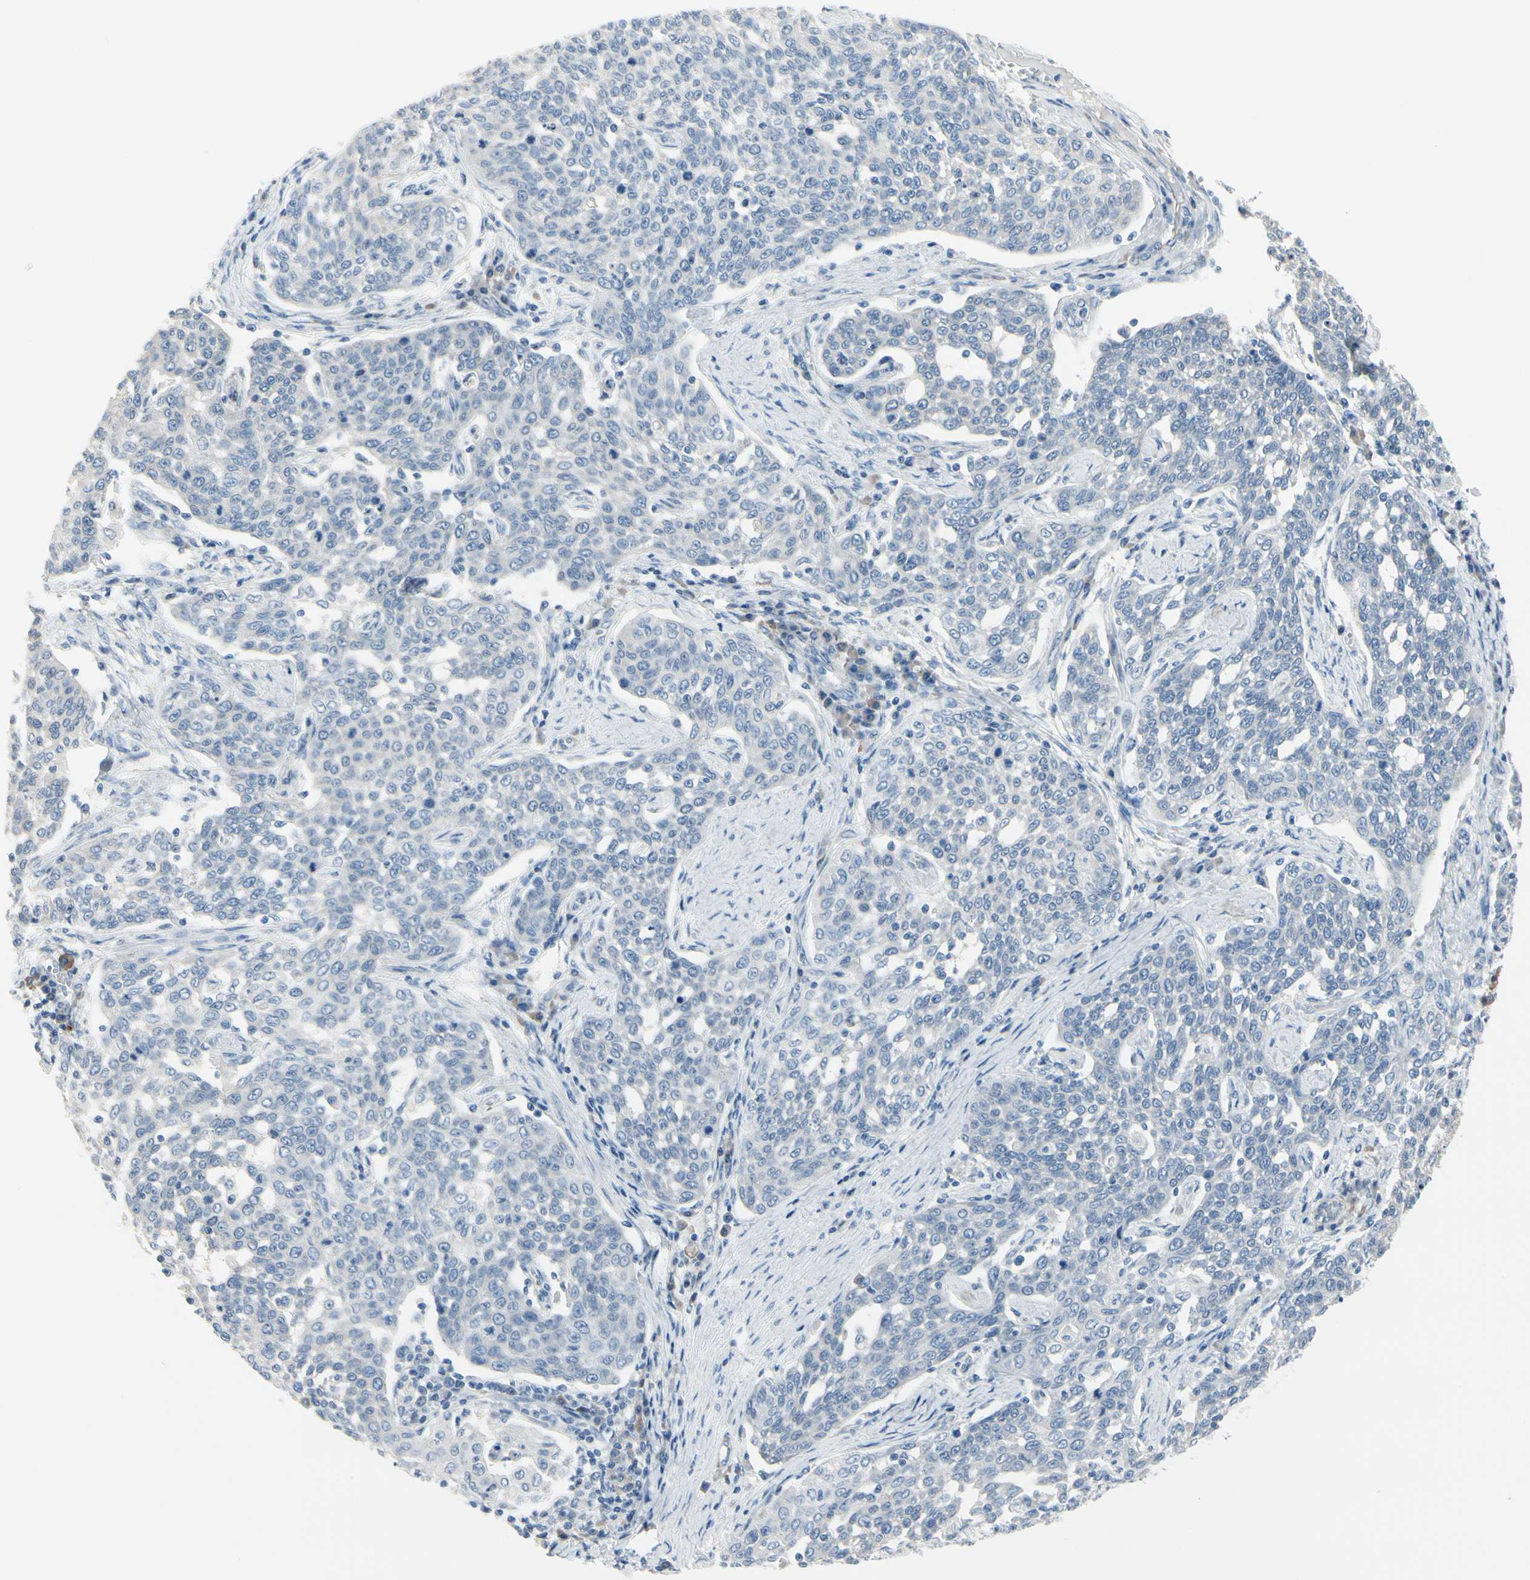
{"staining": {"intensity": "negative", "quantity": "none", "location": "none"}, "tissue": "cervical cancer", "cell_type": "Tumor cells", "image_type": "cancer", "snomed": [{"axis": "morphology", "description": "Squamous cell carcinoma, NOS"}, {"axis": "topography", "description": "Cervix"}], "caption": "High power microscopy image of an immunohistochemistry photomicrograph of cervical cancer, revealing no significant staining in tumor cells.", "gene": "MAP2", "patient": {"sex": "female", "age": 34}}